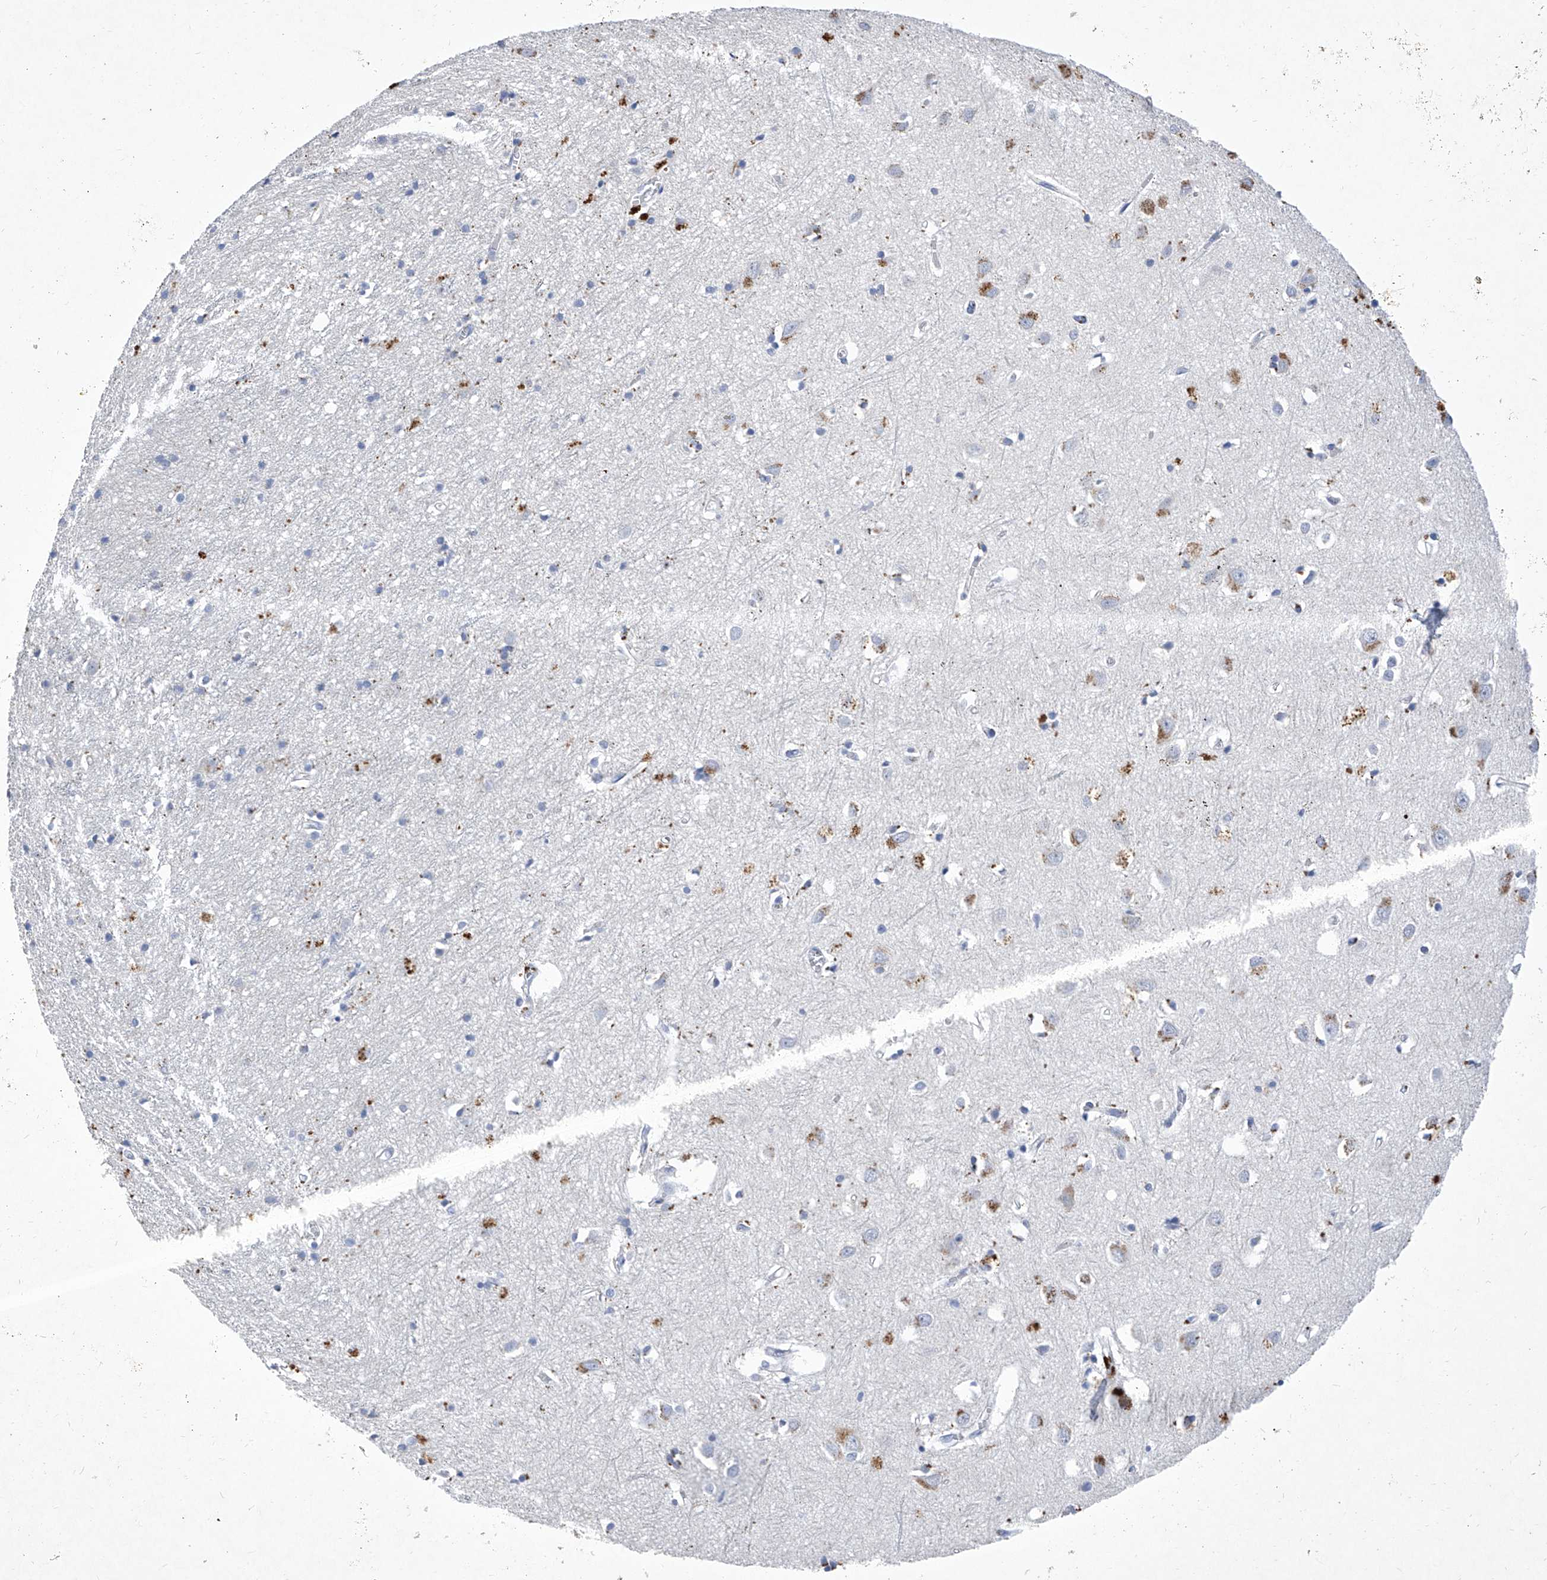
{"staining": {"intensity": "weak", "quantity": "25%-75%", "location": "cytoplasmic/membranous"}, "tissue": "cerebral cortex", "cell_type": "Endothelial cells", "image_type": "normal", "snomed": [{"axis": "morphology", "description": "Normal tissue, NOS"}, {"axis": "topography", "description": "Cerebral cortex"}], "caption": "Endothelial cells show weak cytoplasmic/membranous staining in about 25%-75% of cells in unremarkable cerebral cortex. (brown staining indicates protein expression, while blue staining denotes nuclei).", "gene": "IFNL2", "patient": {"sex": "female", "age": 64}}